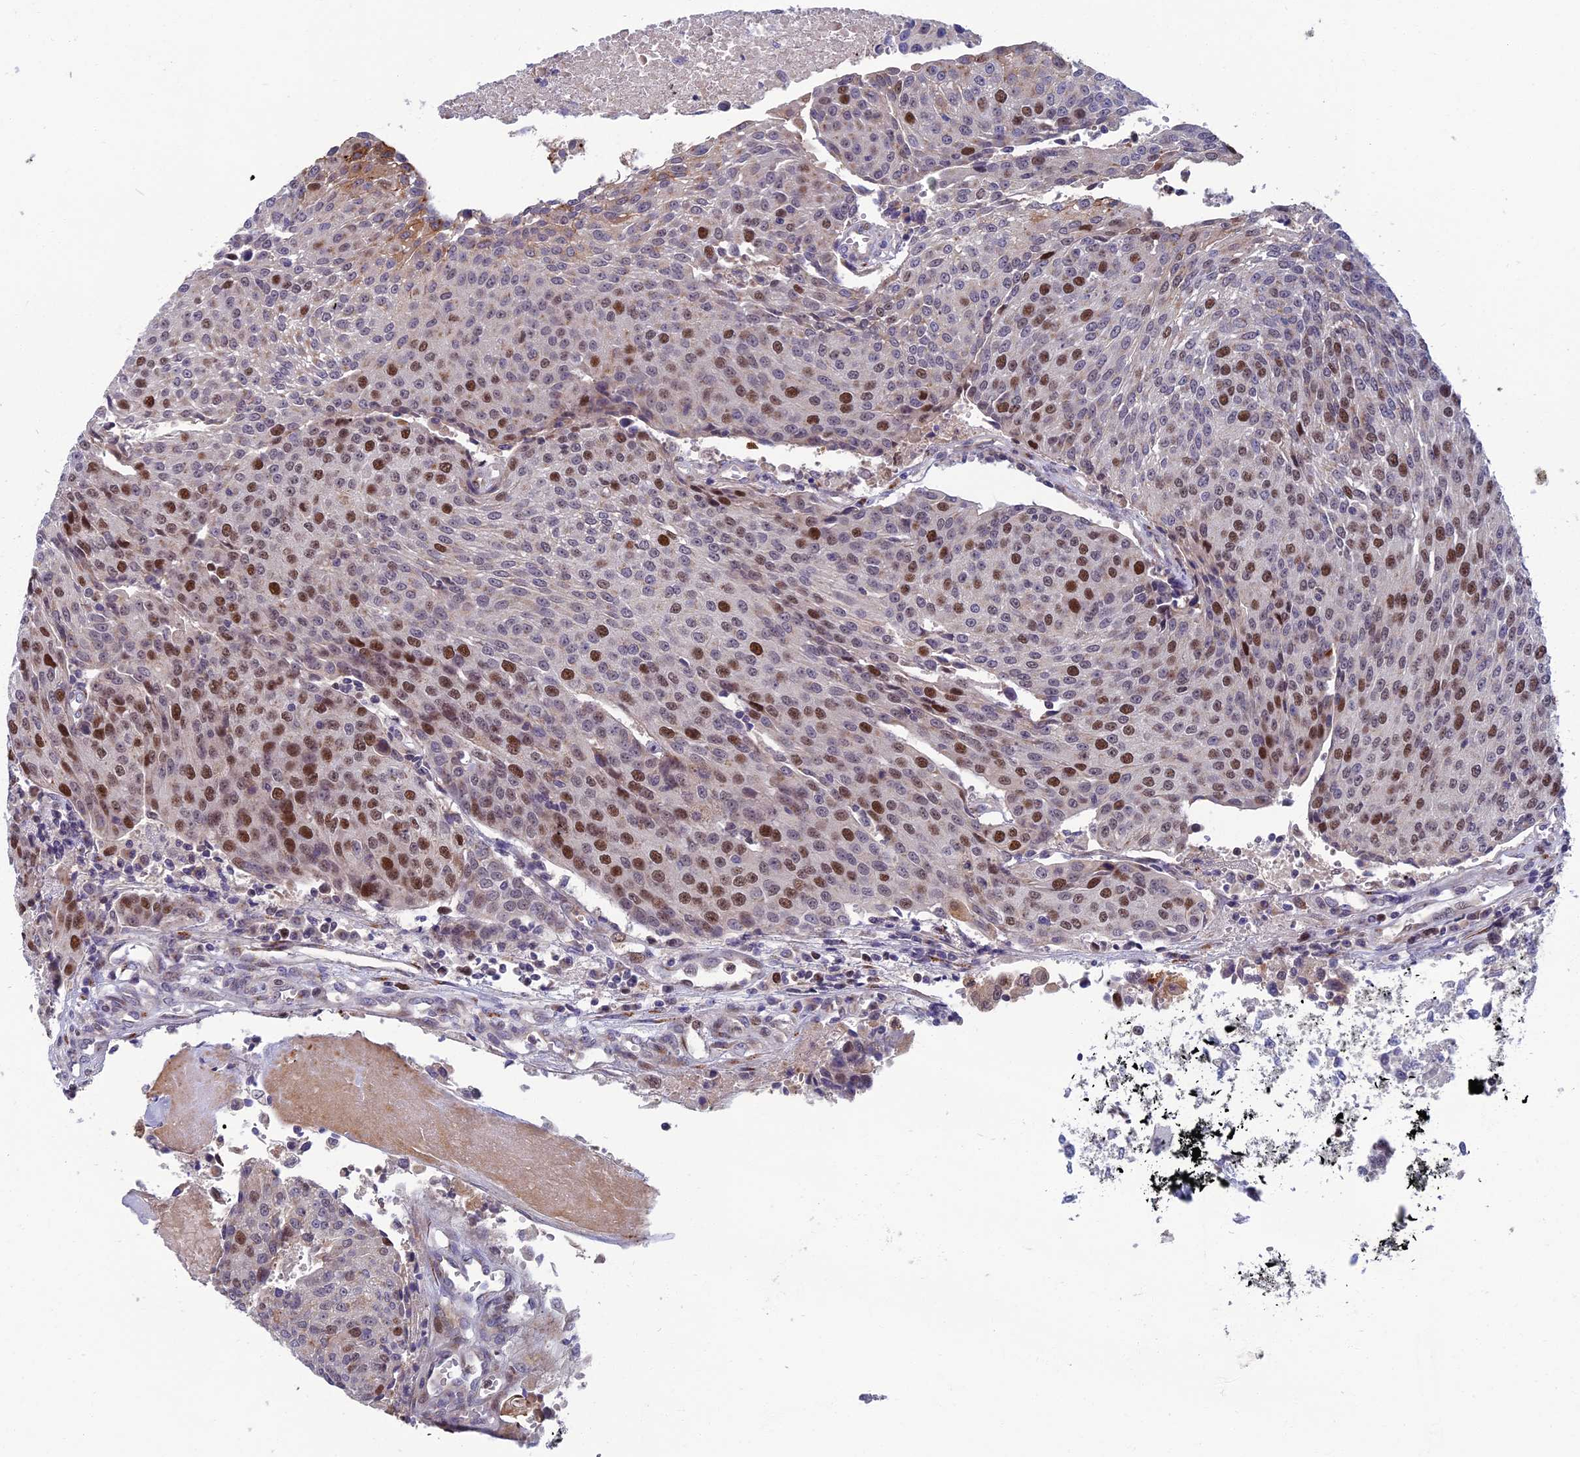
{"staining": {"intensity": "strong", "quantity": "25%-75%", "location": "nuclear"}, "tissue": "urothelial cancer", "cell_type": "Tumor cells", "image_type": "cancer", "snomed": [{"axis": "morphology", "description": "Urothelial carcinoma, High grade"}, {"axis": "topography", "description": "Urinary bladder"}], "caption": "Immunohistochemistry of human urothelial carcinoma (high-grade) displays high levels of strong nuclear positivity in about 25%-75% of tumor cells.", "gene": "LIG1", "patient": {"sex": "female", "age": 85}}